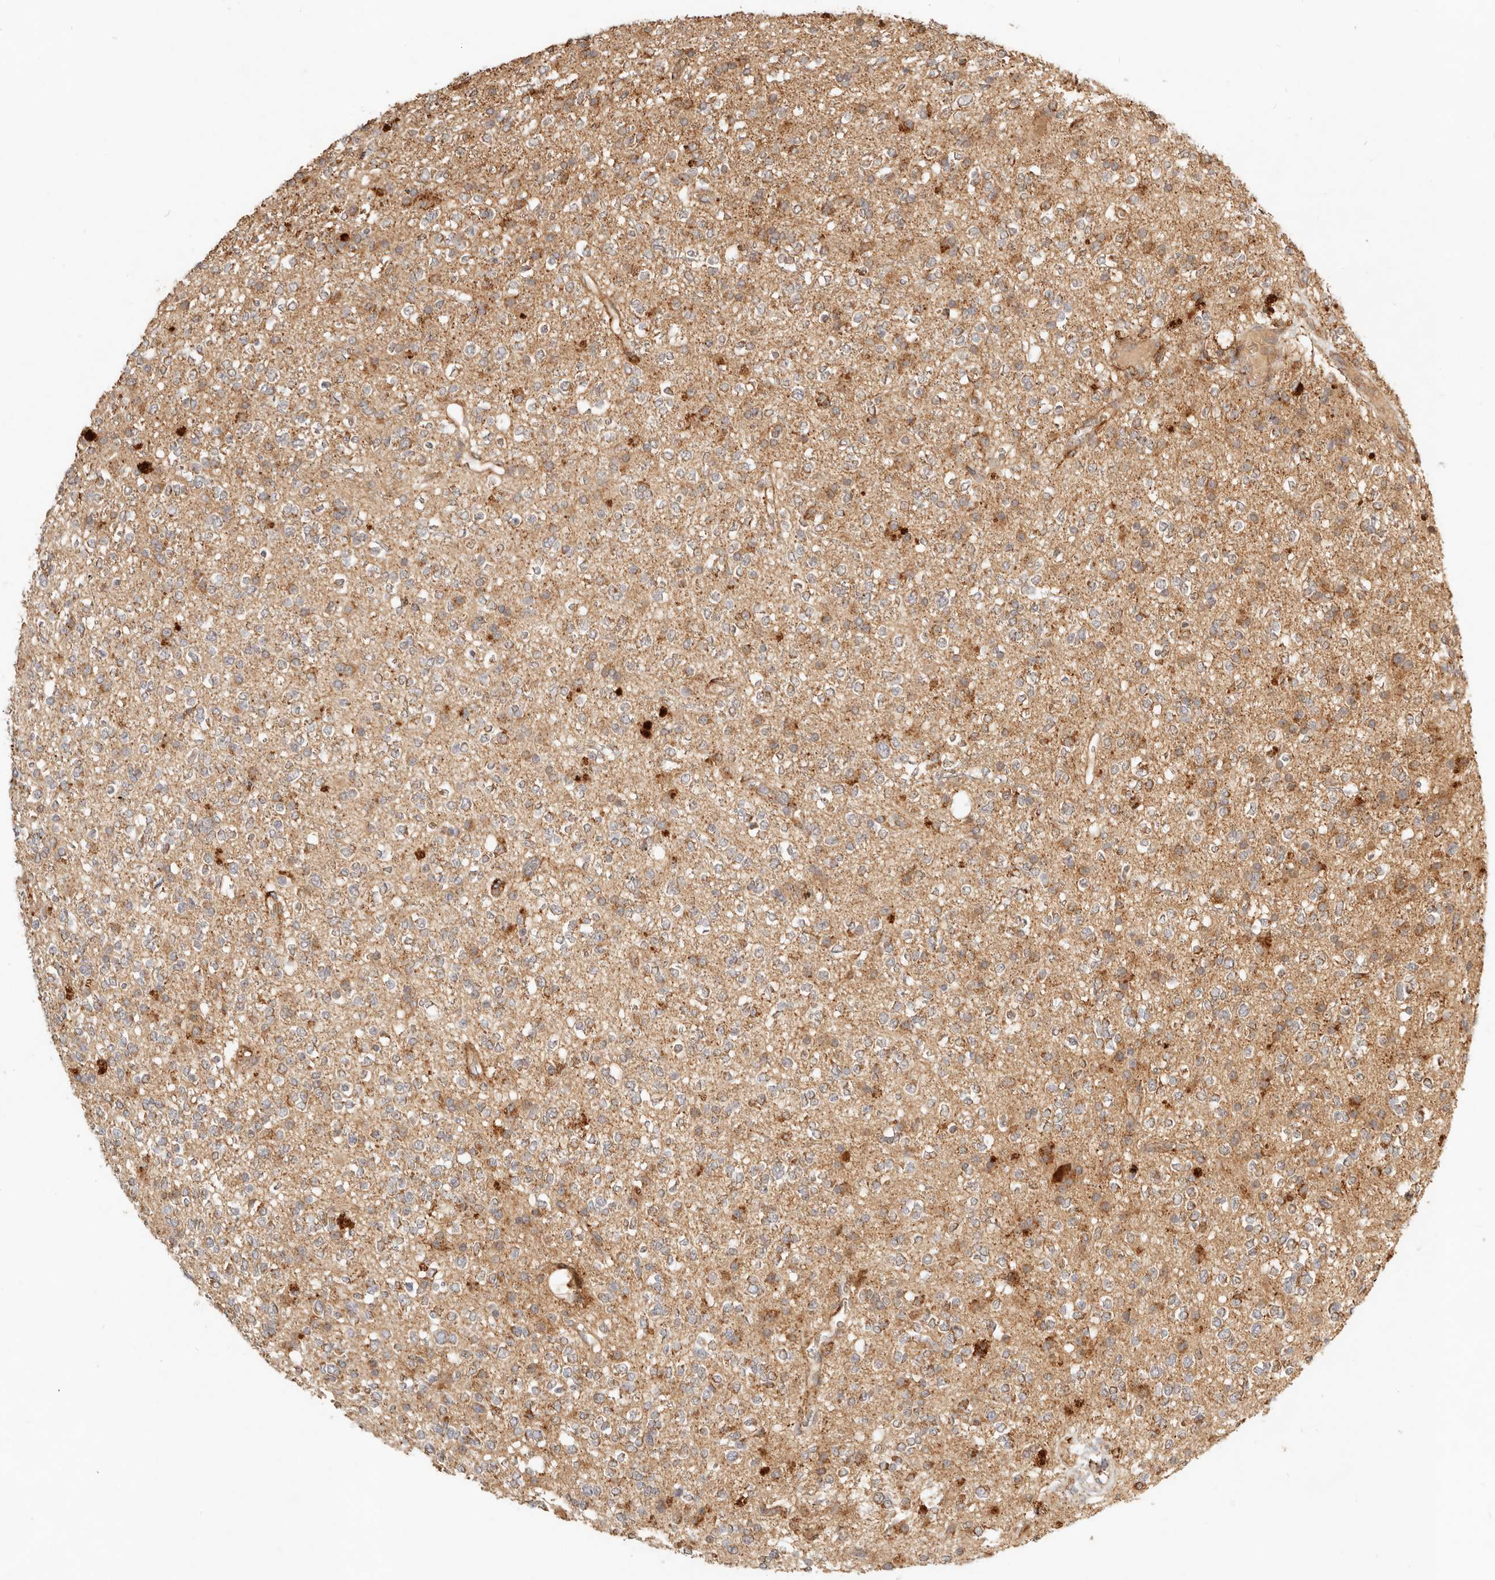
{"staining": {"intensity": "weak", "quantity": ">75%", "location": "cytoplasmic/membranous"}, "tissue": "glioma", "cell_type": "Tumor cells", "image_type": "cancer", "snomed": [{"axis": "morphology", "description": "Glioma, malignant, High grade"}, {"axis": "topography", "description": "Brain"}], "caption": "Human malignant high-grade glioma stained for a protein (brown) displays weak cytoplasmic/membranous positive expression in approximately >75% of tumor cells.", "gene": "CLEC4C", "patient": {"sex": "male", "age": 34}}